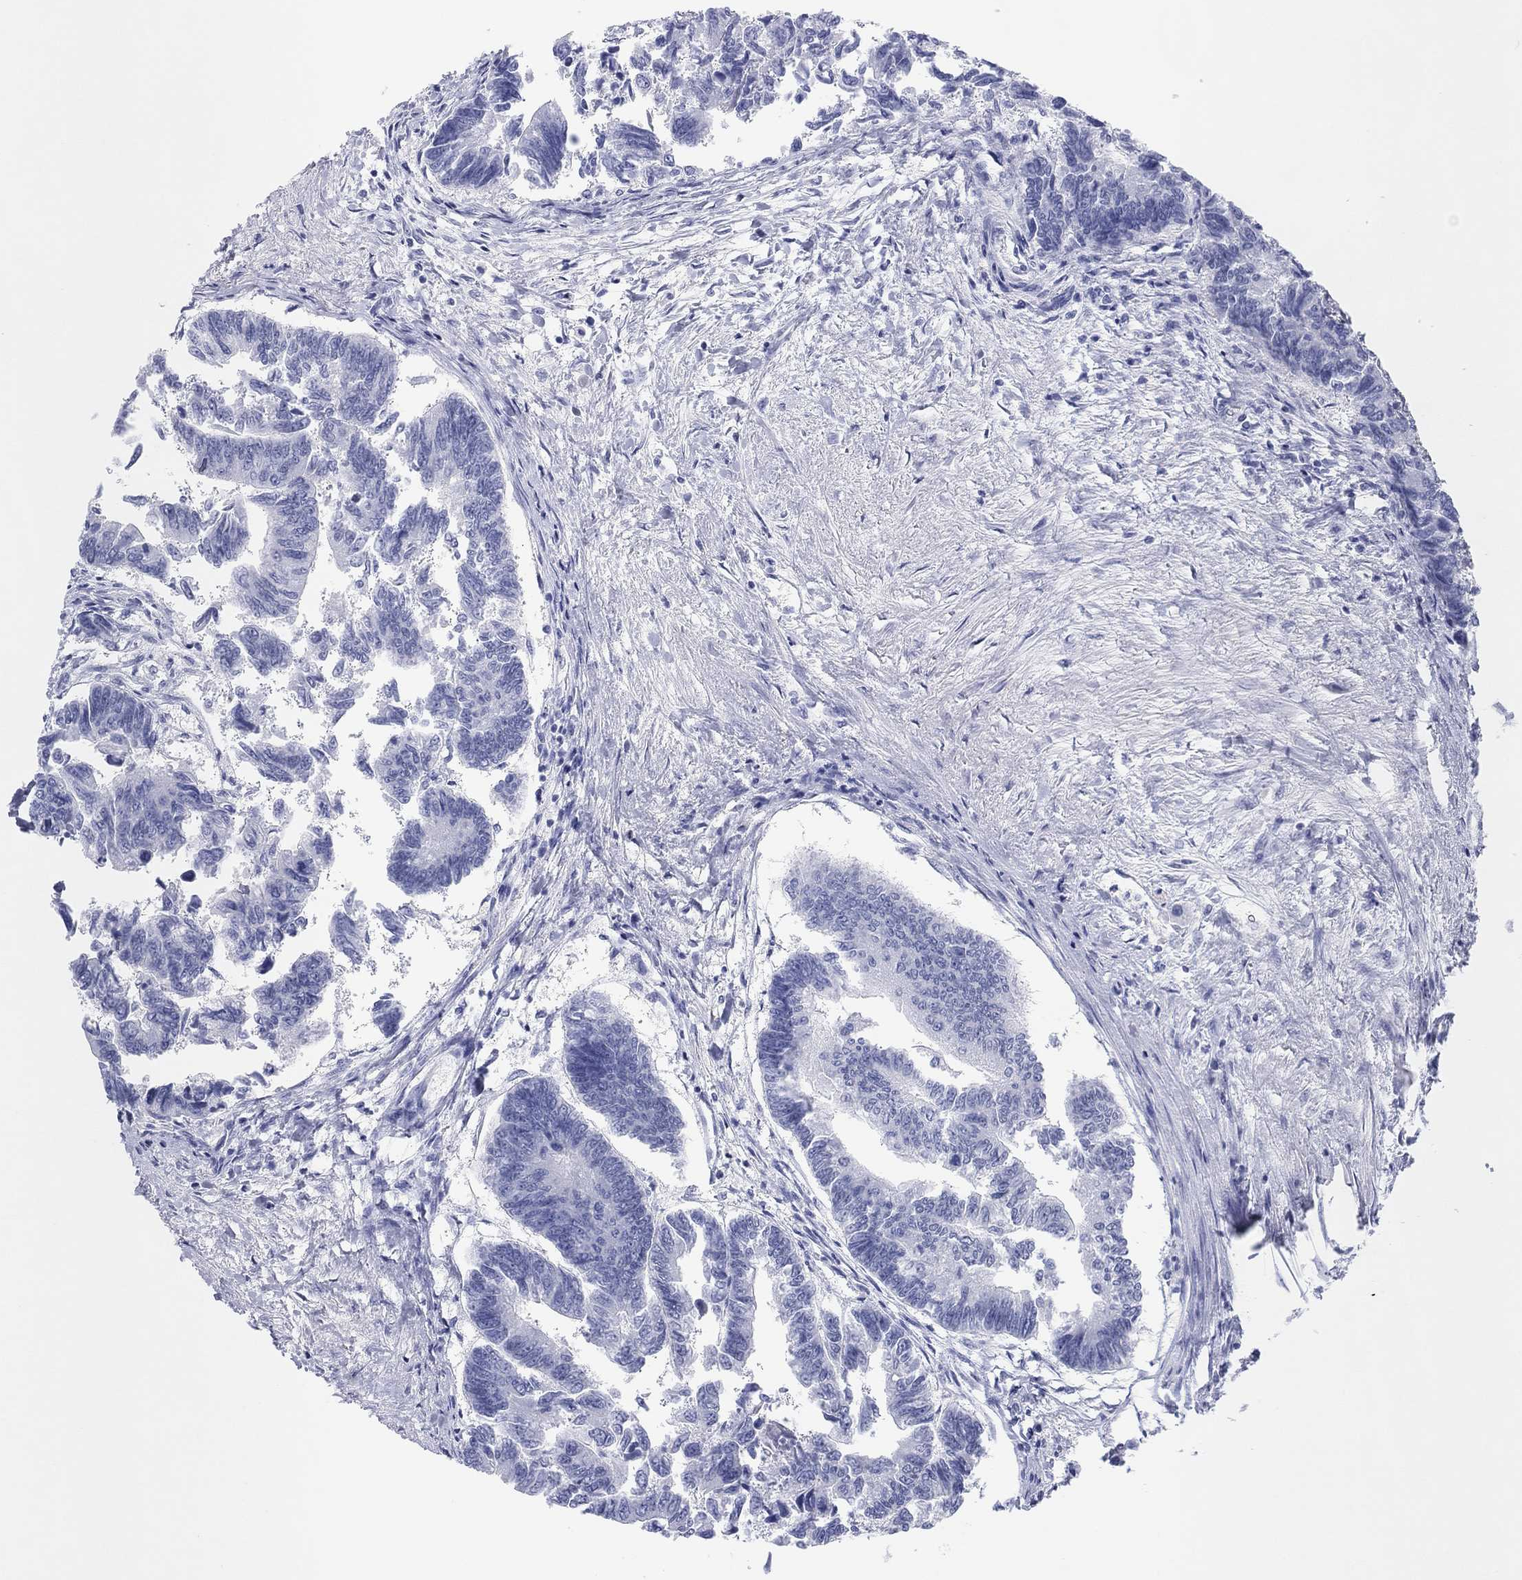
{"staining": {"intensity": "negative", "quantity": "none", "location": "none"}, "tissue": "colorectal cancer", "cell_type": "Tumor cells", "image_type": "cancer", "snomed": [{"axis": "morphology", "description": "Adenocarcinoma, NOS"}, {"axis": "topography", "description": "Colon"}], "caption": "High magnification brightfield microscopy of colorectal cancer stained with DAB (3,3'-diaminobenzidine) (brown) and counterstained with hematoxylin (blue): tumor cells show no significant positivity. (DAB (3,3'-diaminobenzidine) immunohistochemistry (IHC) visualized using brightfield microscopy, high magnification).", "gene": "CPNE6", "patient": {"sex": "female", "age": 65}}